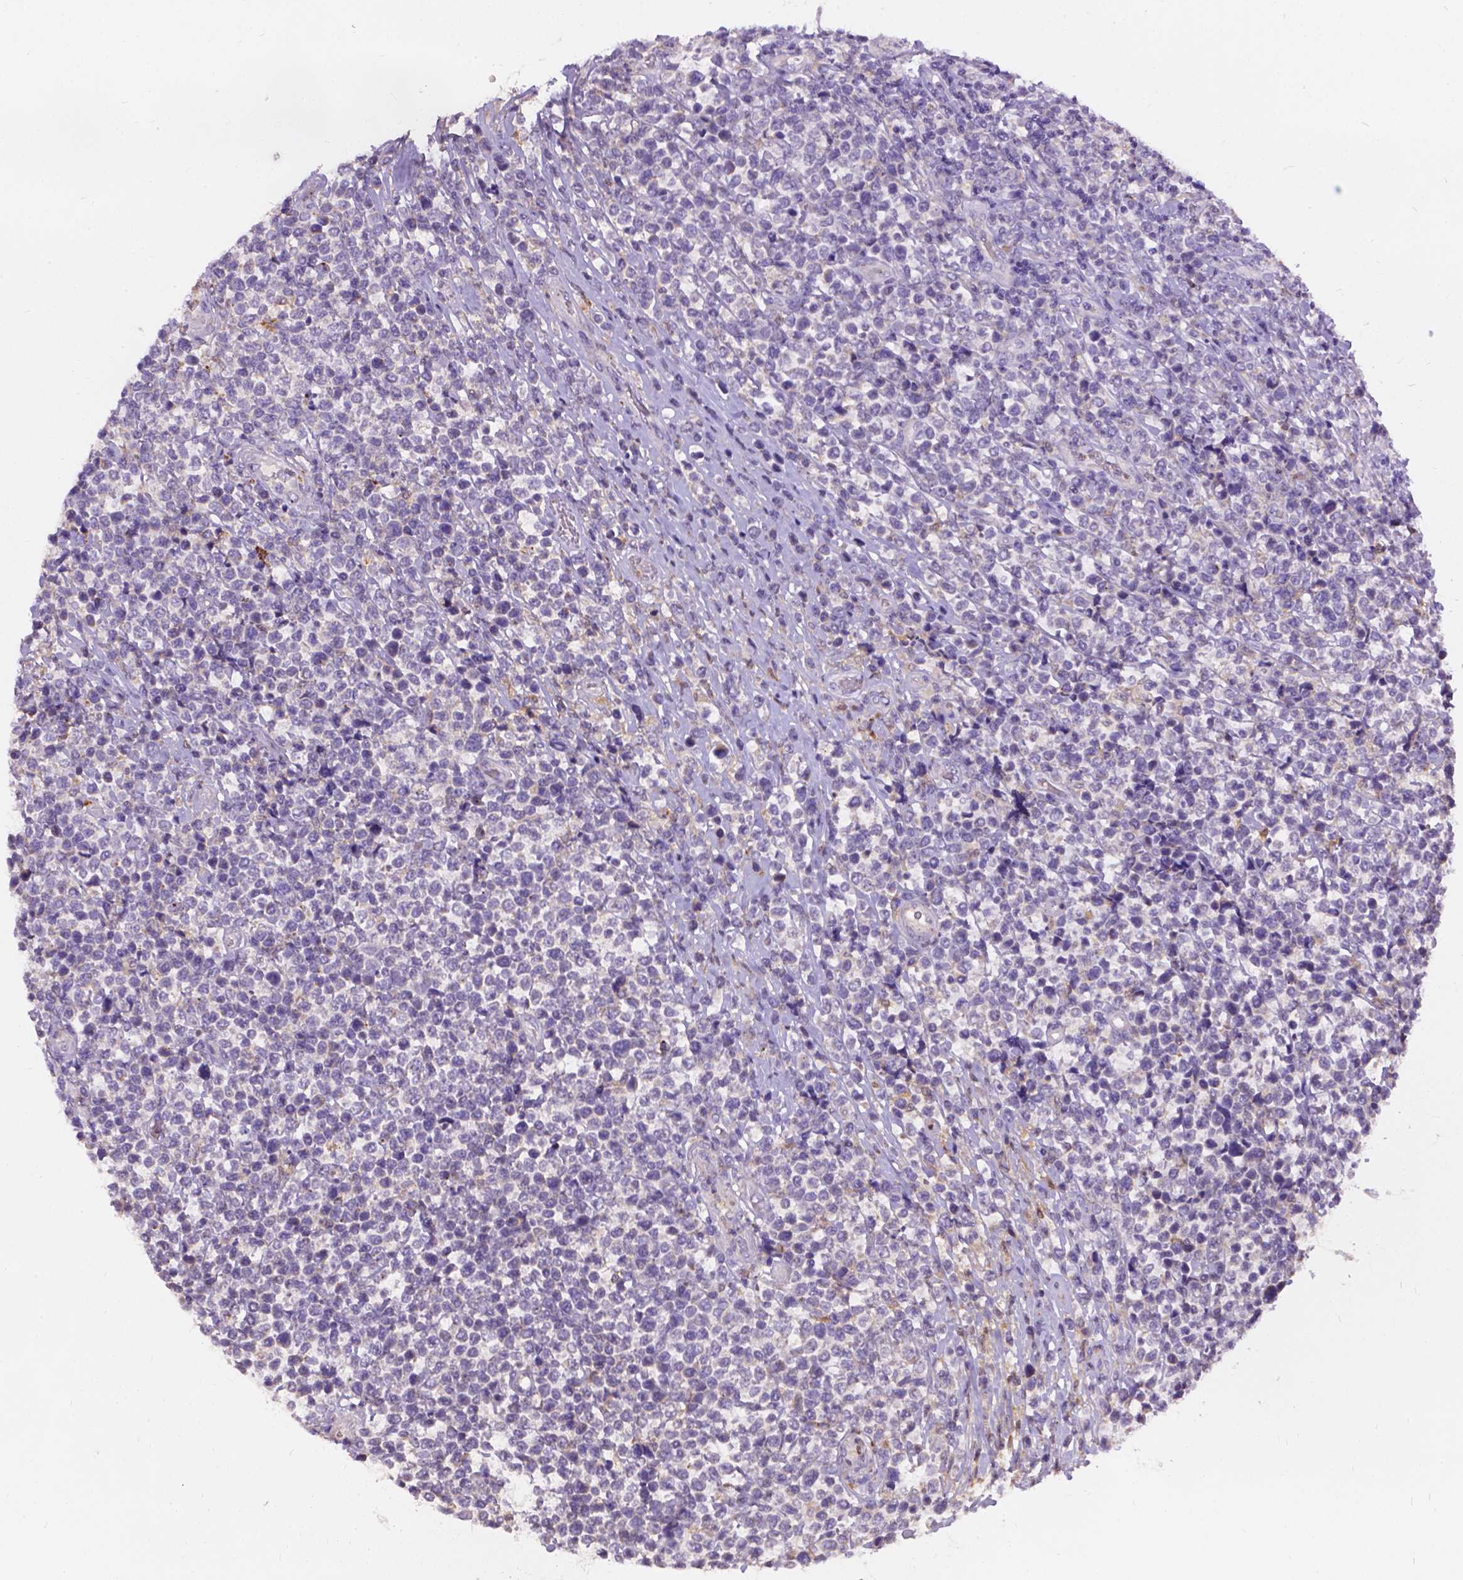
{"staining": {"intensity": "negative", "quantity": "none", "location": "none"}, "tissue": "lymphoma", "cell_type": "Tumor cells", "image_type": "cancer", "snomed": [{"axis": "morphology", "description": "Malignant lymphoma, non-Hodgkin's type, High grade"}, {"axis": "topography", "description": "Soft tissue"}], "caption": "The micrograph displays no staining of tumor cells in high-grade malignant lymphoma, non-Hodgkin's type.", "gene": "TM4SF18", "patient": {"sex": "female", "age": 56}}